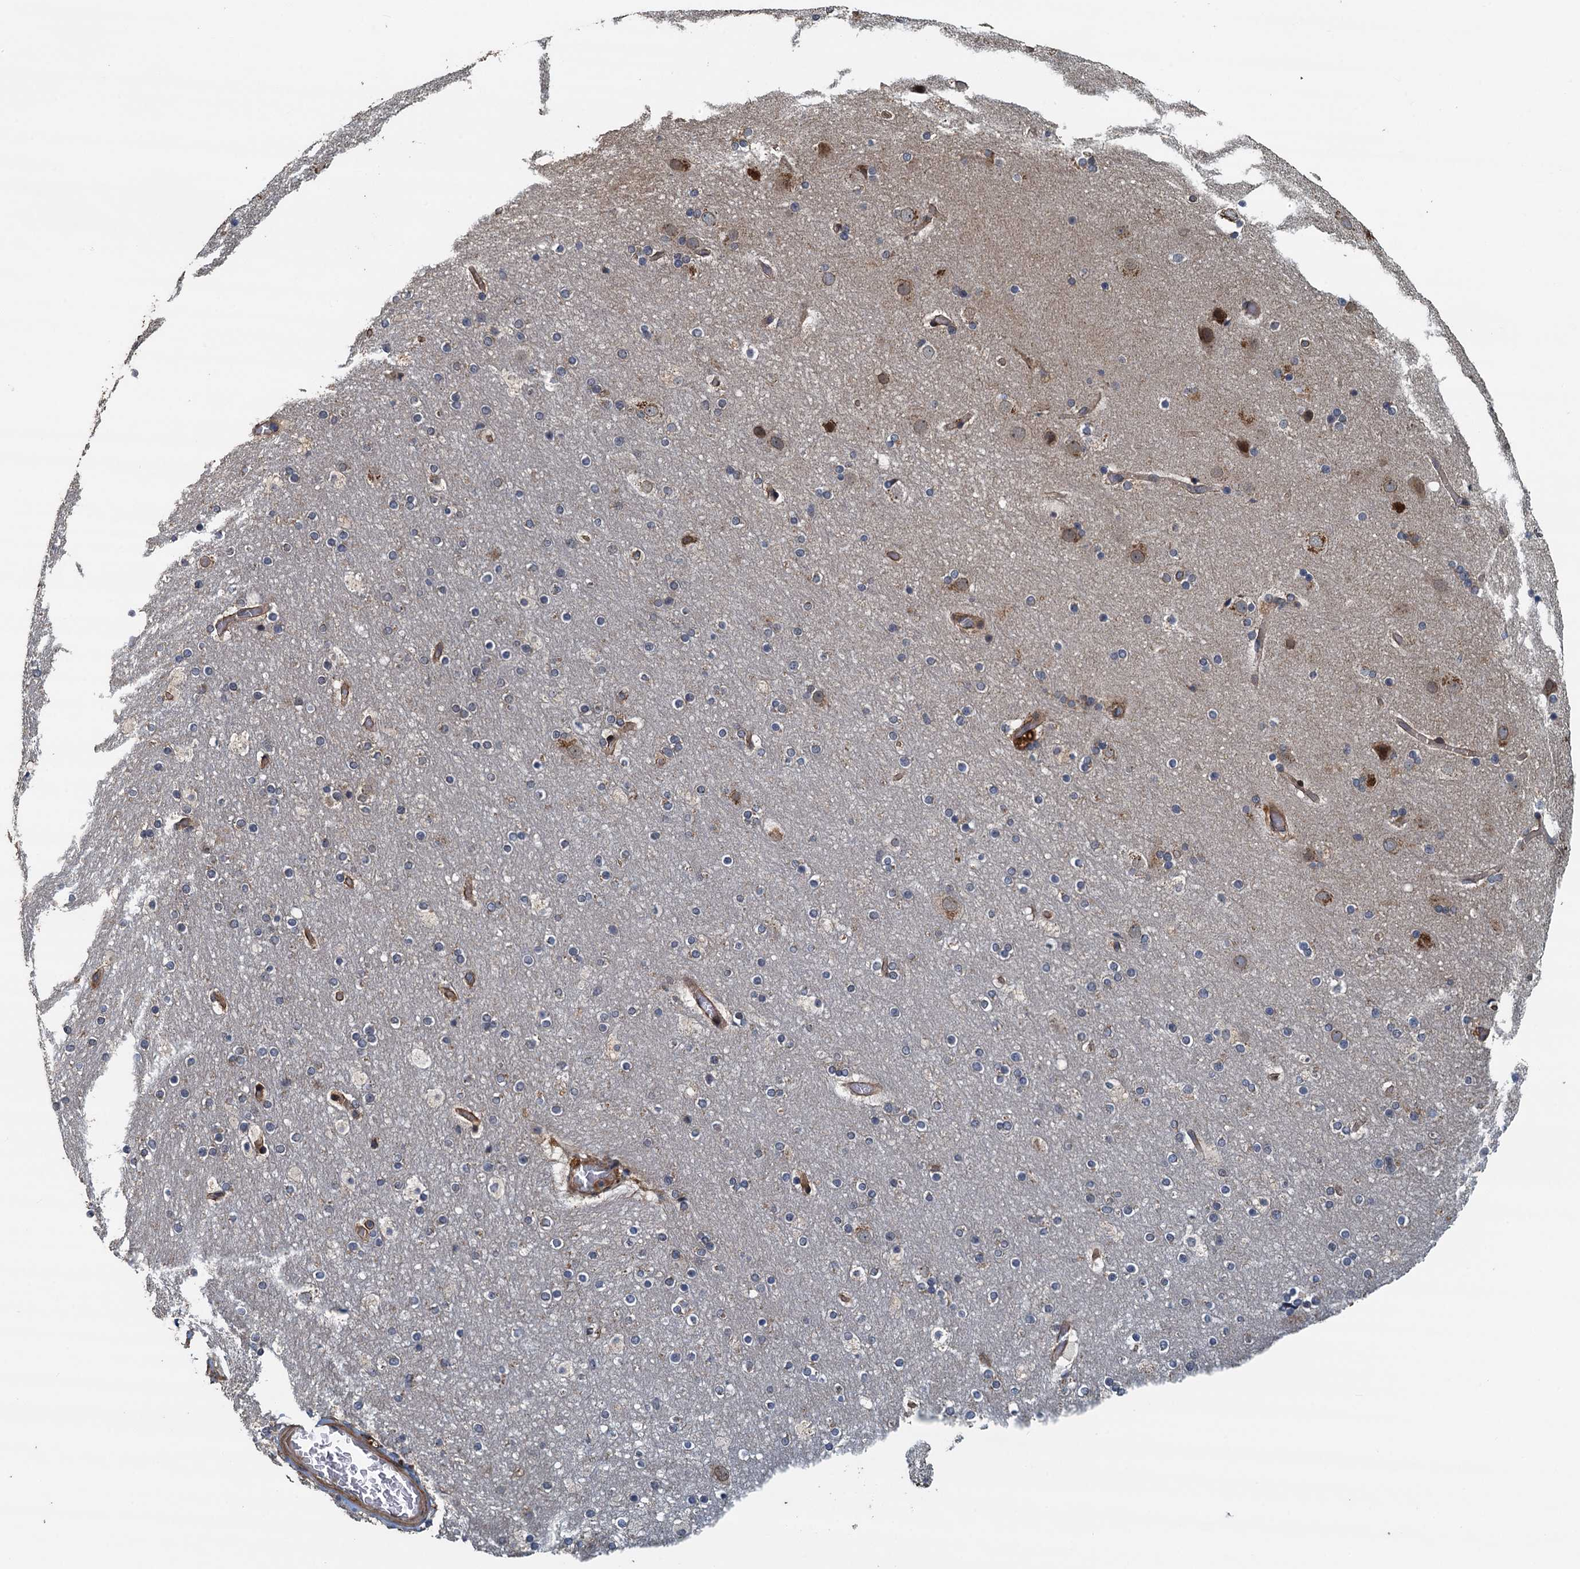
{"staining": {"intensity": "moderate", "quantity": ">75%", "location": "cytoplasmic/membranous"}, "tissue": "cerebral cortex", "cell_type": "Endothelial cells", "image_type": "normal", "snomed": [{"axis": "morphology", "description": "Normal tissue, NOS"}, {"axis": "topography", "description": "Cerebral cortex"}], "caption": "A high-resolution histopathology image shows IHC staining of unremarkable cerebral cortex, which demonstrates moderate cytoplasmic/membranous expression in about >75% of endothelial cells.", "gene": "AGRN", "patient": {"sex": "male", "age": 57}}